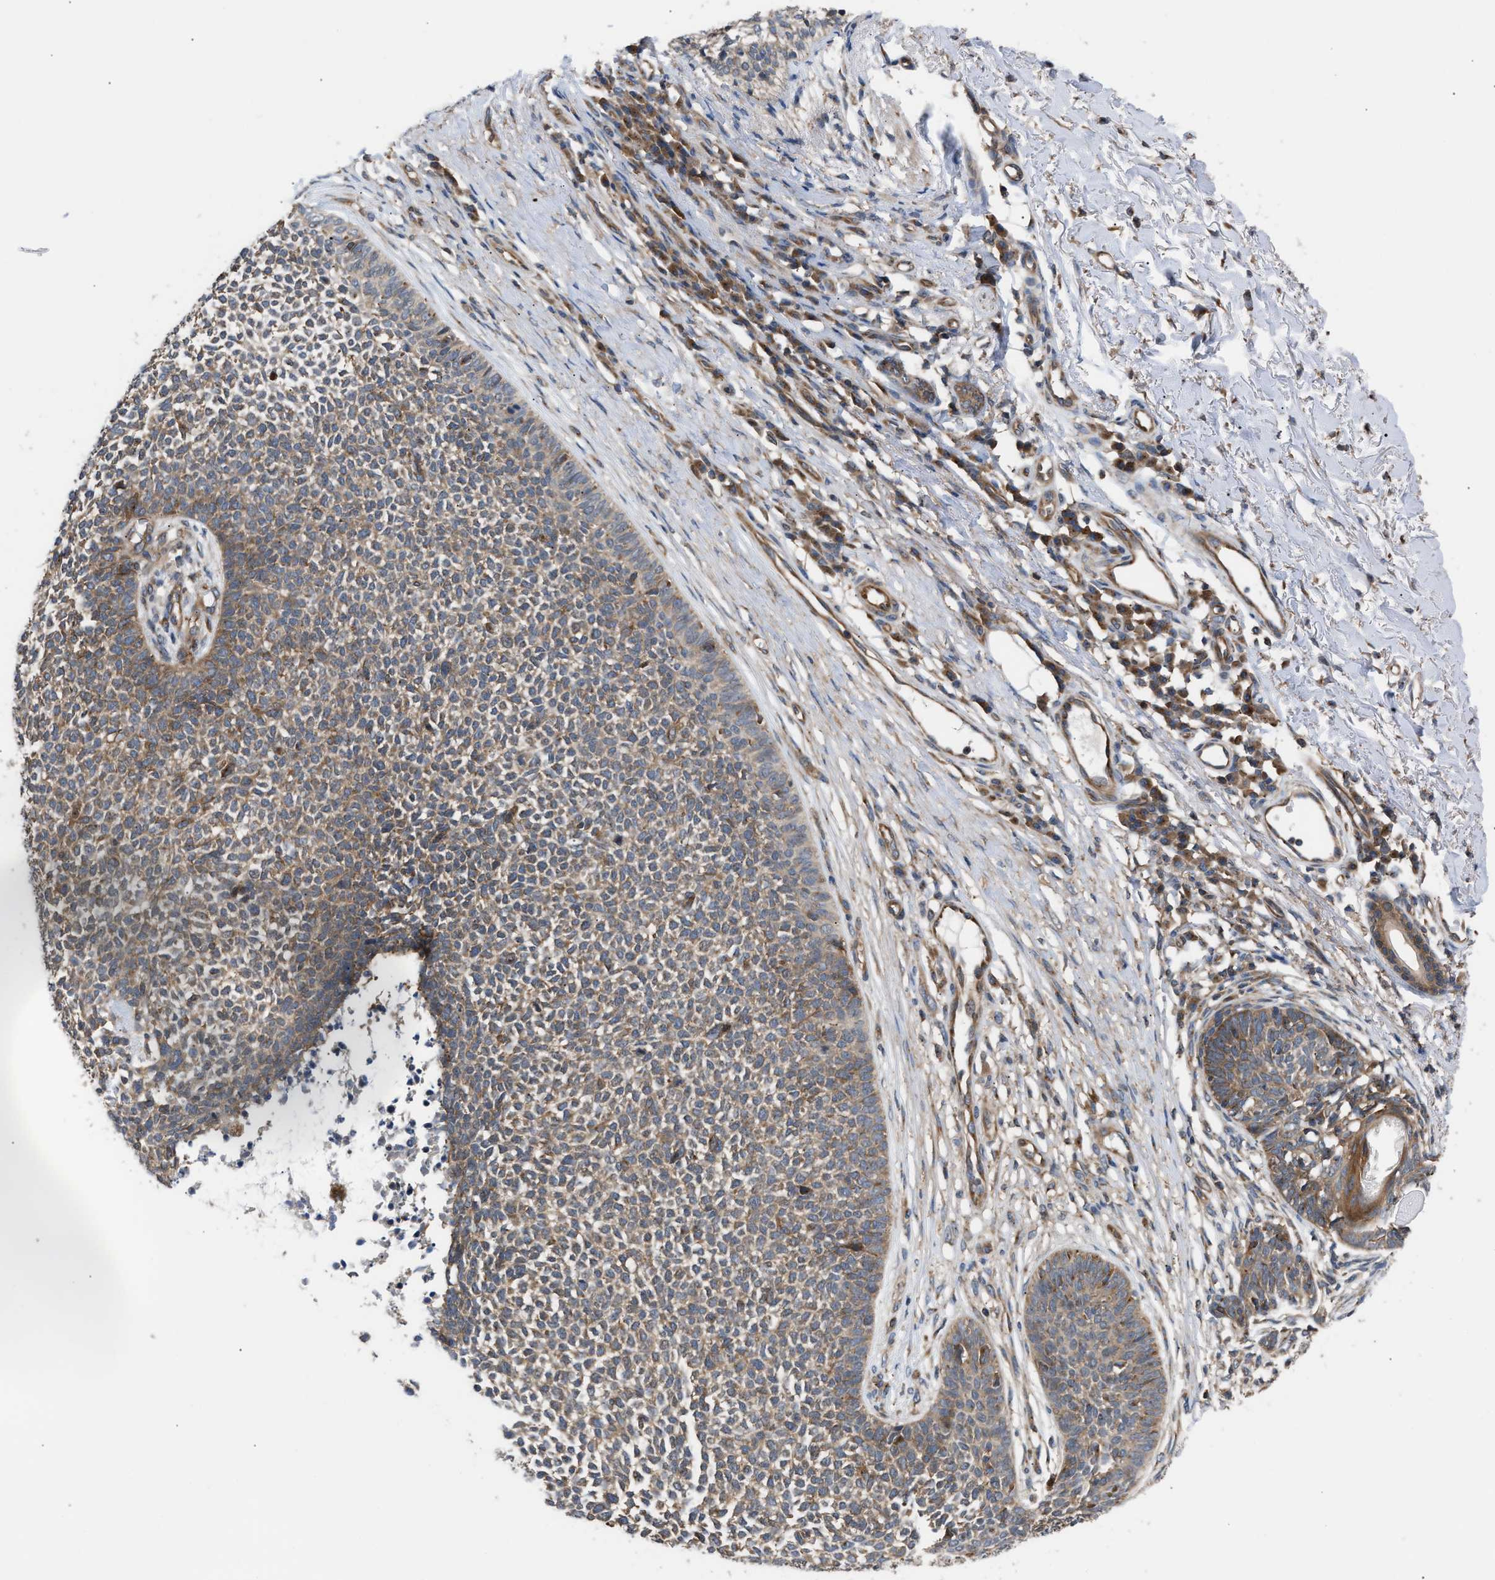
{"staining": {"intensity": "moderate", "quantity": ">75%", "location": "cytoplasmic/membranous"}, "tissue": "skin cancer", "cell_type": "Tumor cells", "image_type": "cancer", "snomed": [{"axis": "morphology", "description": "Basal cell carcinoma"}, {"axis": "topography", "description": "Skin"}], "caption": "Approximately >75% of tumor cells in human basal cell carcinoma (skin) demonstrate moderate cytoplasmic/membranous protein staining as visualized by brown immunohistochemical staining.", "gene": "LAPTM4B", "patient": {"sex": "female", "age": 84}}